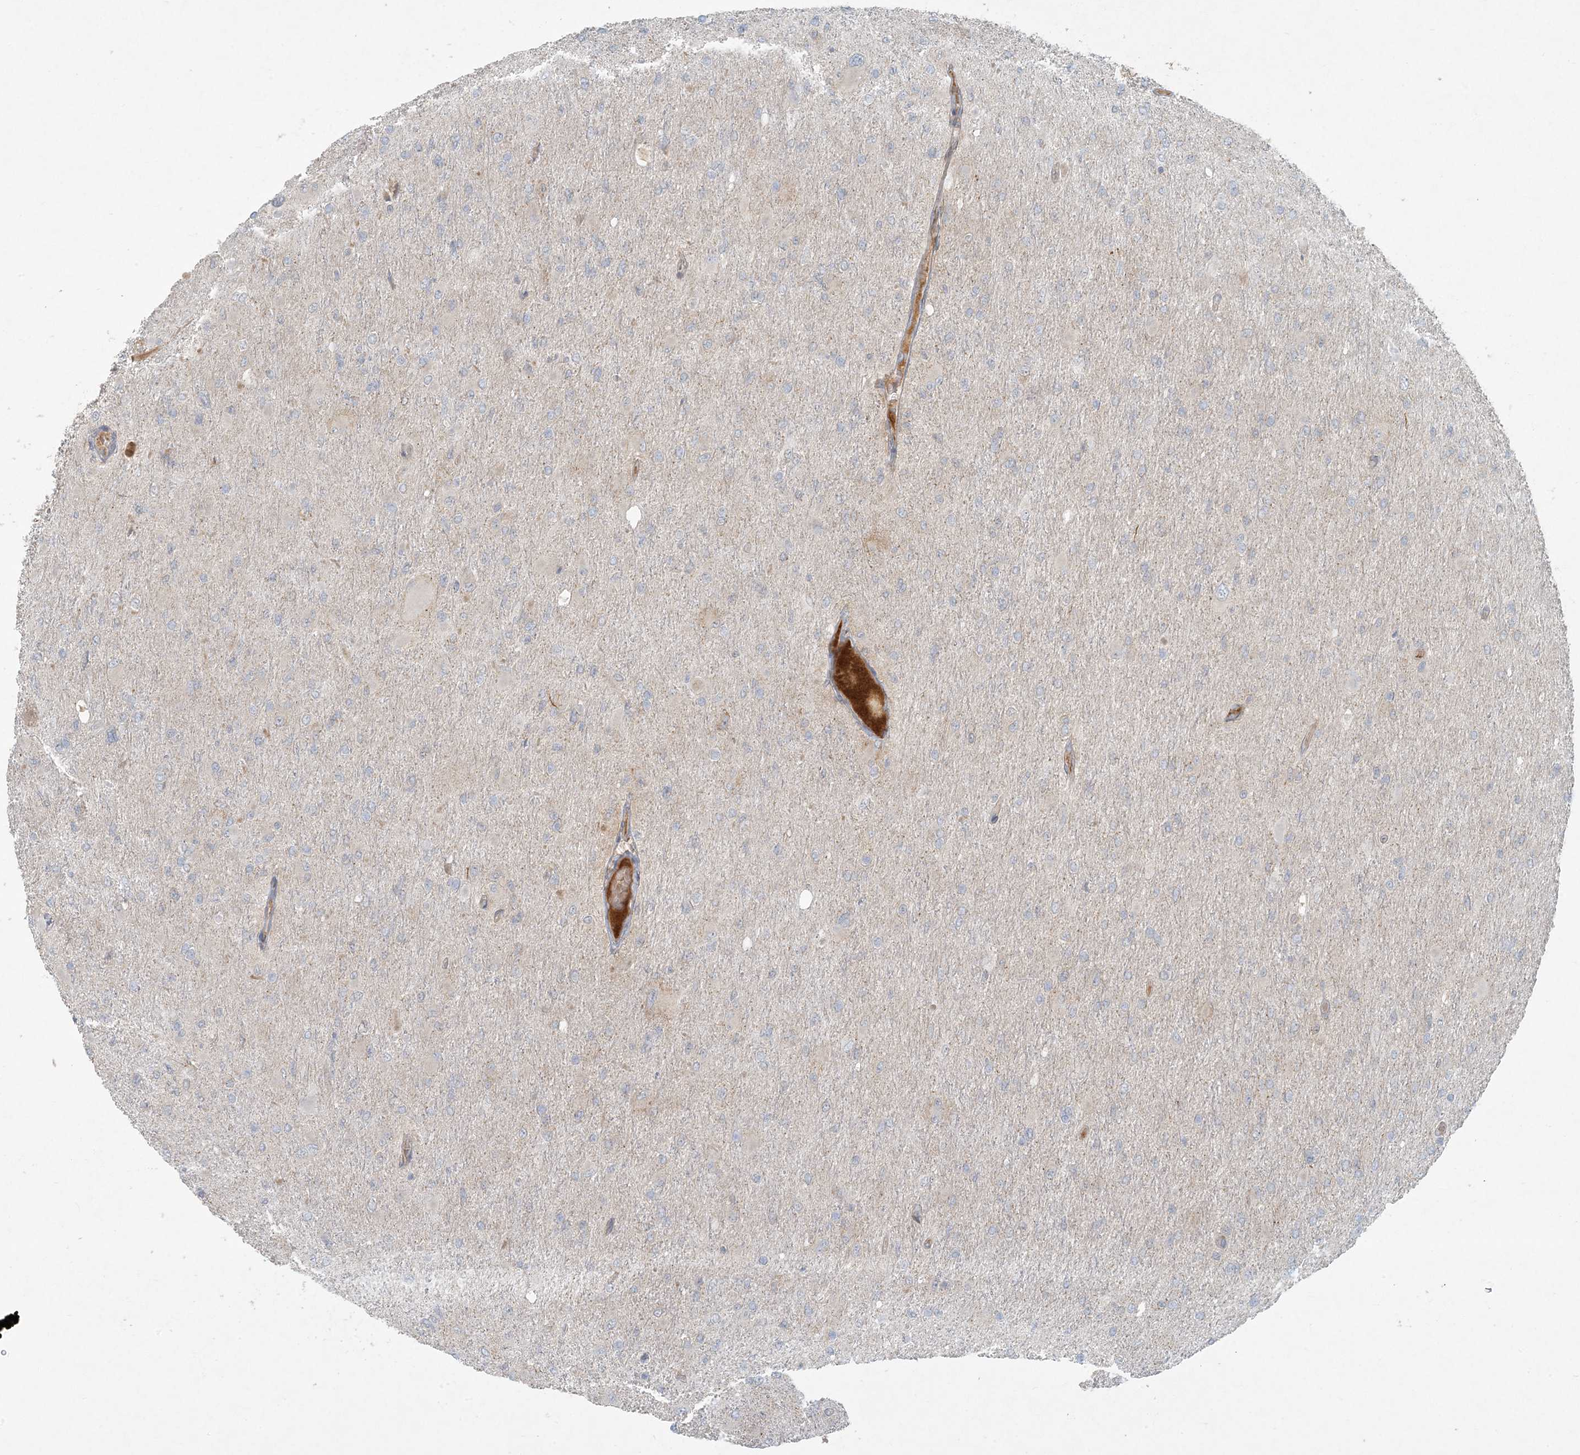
{"staining": {"intensity": "negative", "quantity": "none", "location": "none"}, "tissue": "glioma", "cell_type": "Tumor cells", "image_type": "cancer", "snomed": [{"axis": "morphology", "description": "Glioma, malignant, High grade"}, {"axis": "topography", "description": "Cerebral cortex"}], "caption": "Protein analysis of malignant high-grade glioma displays no significant staining in tumor cells.", "gene": "HACL1", "patient": {"sex": "female", "age": 36}}